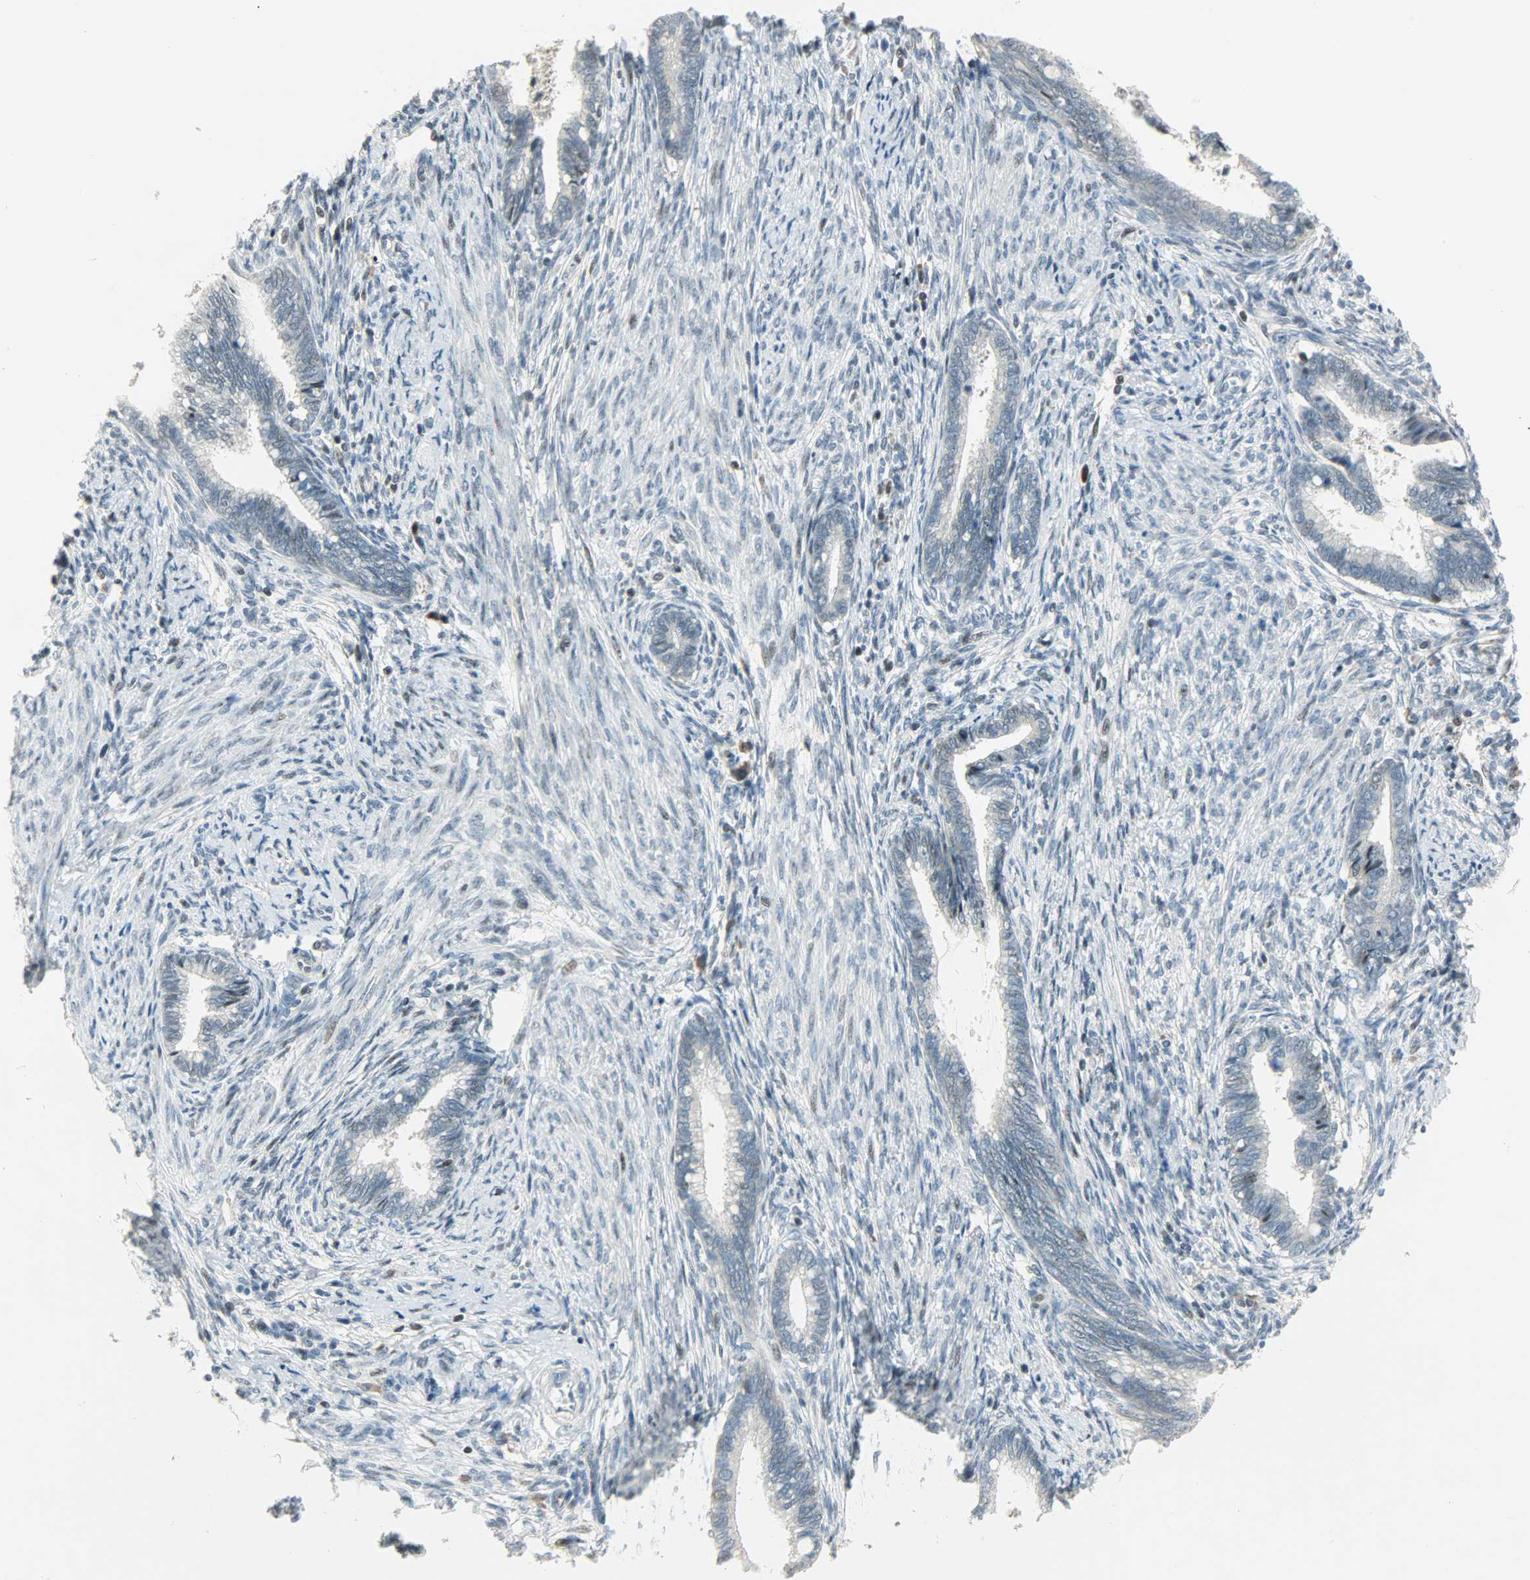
{"staining": {"intensity": "weak", "quantity": "<25%", "location": "cytoplasmic/membranous"}, "tissue": "cervical cancer", "cell_type": "Tumor cells", "image_type": "cancer", "snomed": [{"axis": "morphology", "description": "Adenocarcinoma, NOS"}, {"axis": "topography", "description": "Cervix"}], "caption": "DAB immunohistochemical staining of human cervical cancer demonstrates no significant staining in tumor cells.", "gene": "IL15", "patient": {"sex": "female", "age": 44}}